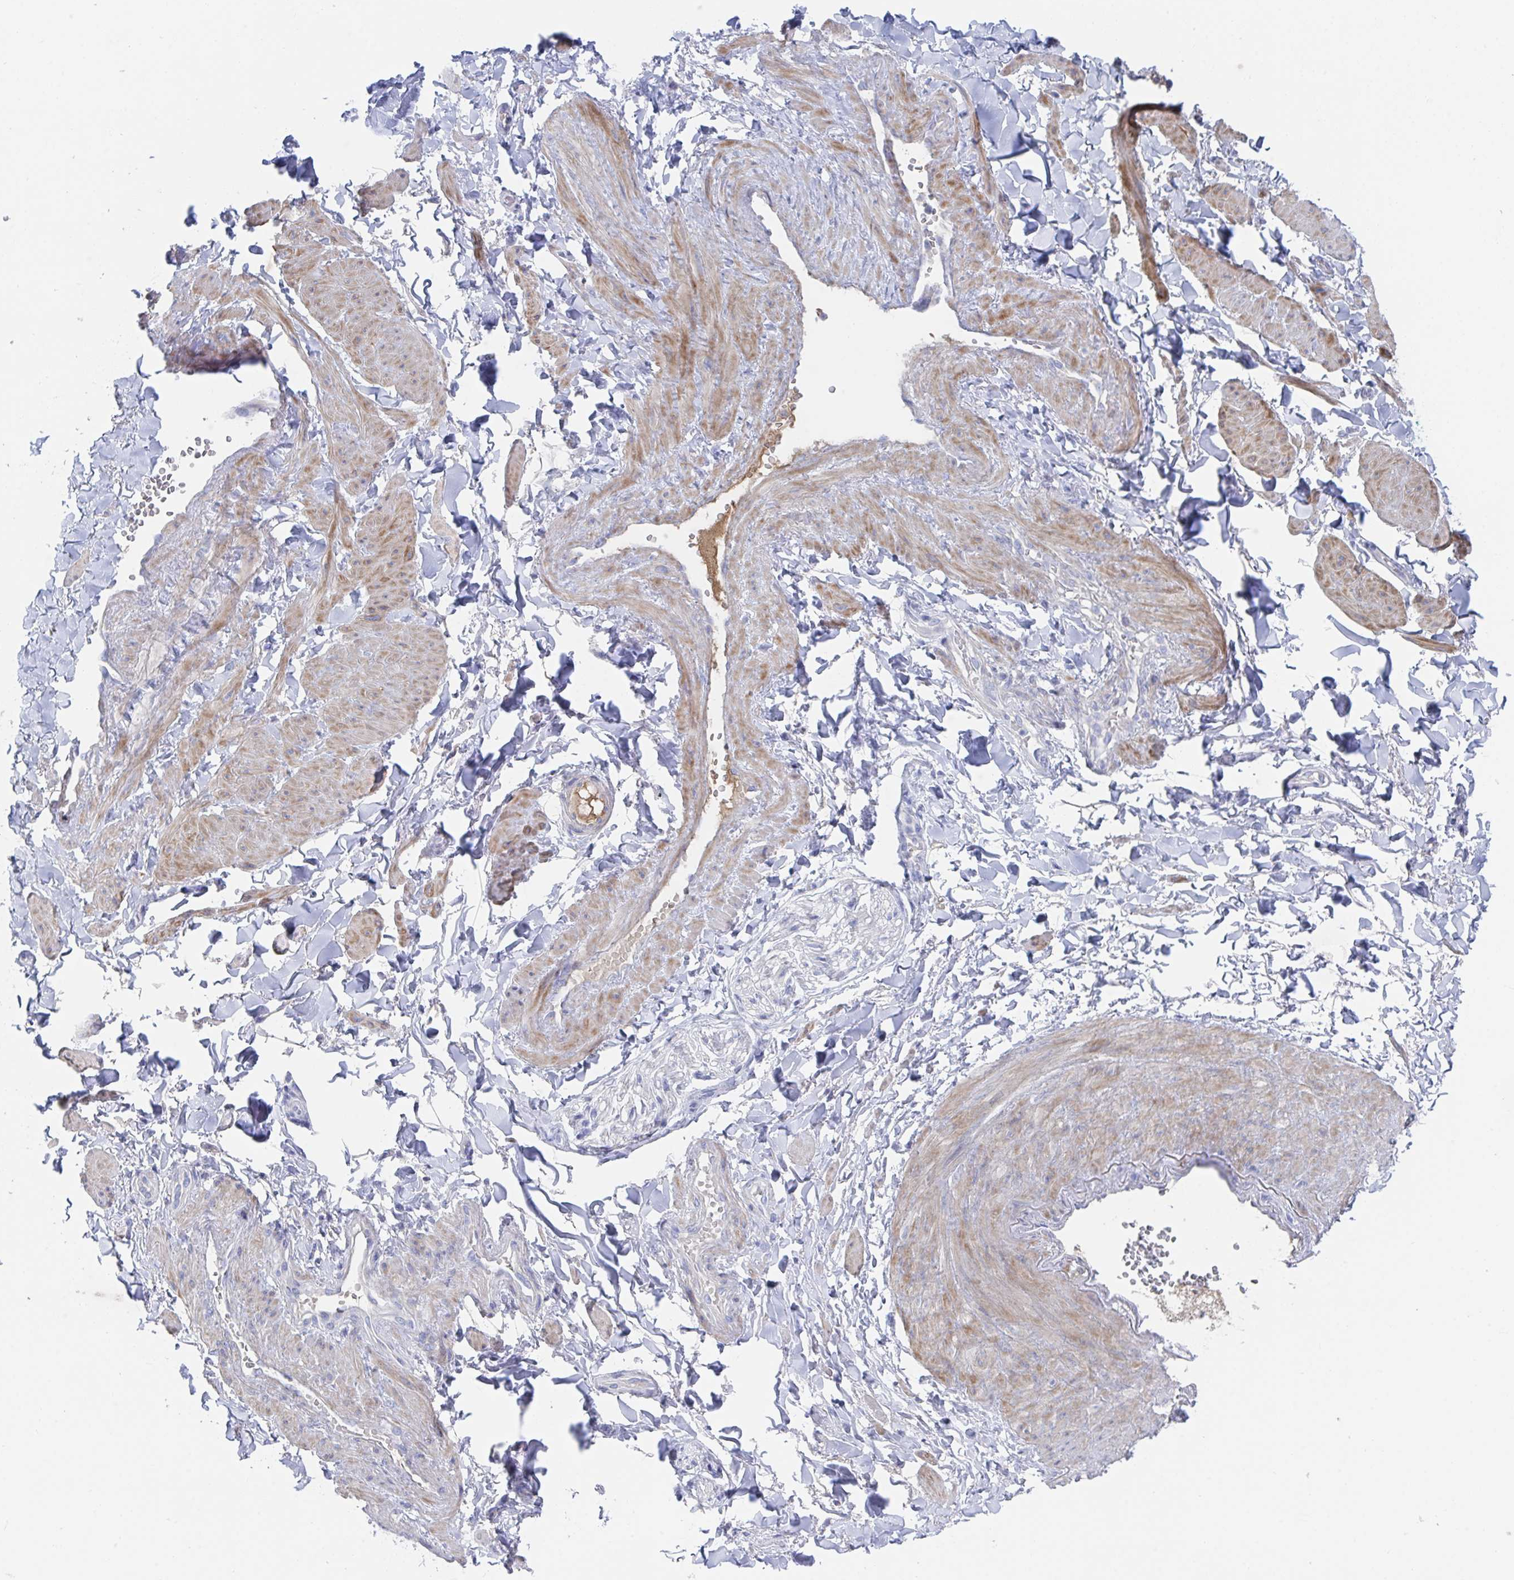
{"staining": {"intensity": "negative", "quantity": "none", "location": "none"}, "tissue": "adipose tissue", "cell_type": "Adipocytes", "image_type": "normal", "snomed": [{"axis": "morphology", "description": "Normal tissue, NOS"}, {"axis": "topography", "description": "Epididymis"}, {"axis": "topography", "description": "Peripheral nerve tissue"}], "caption": "IHC histopathology image of benign adipose tissue: human adipose tissue stained with DAB (3,3'-diaminobenzidine) shows no significant protein staining in adipocytes.", "gene": "TNFAIP6", "patient": {"sex": "male", "age": 32}}